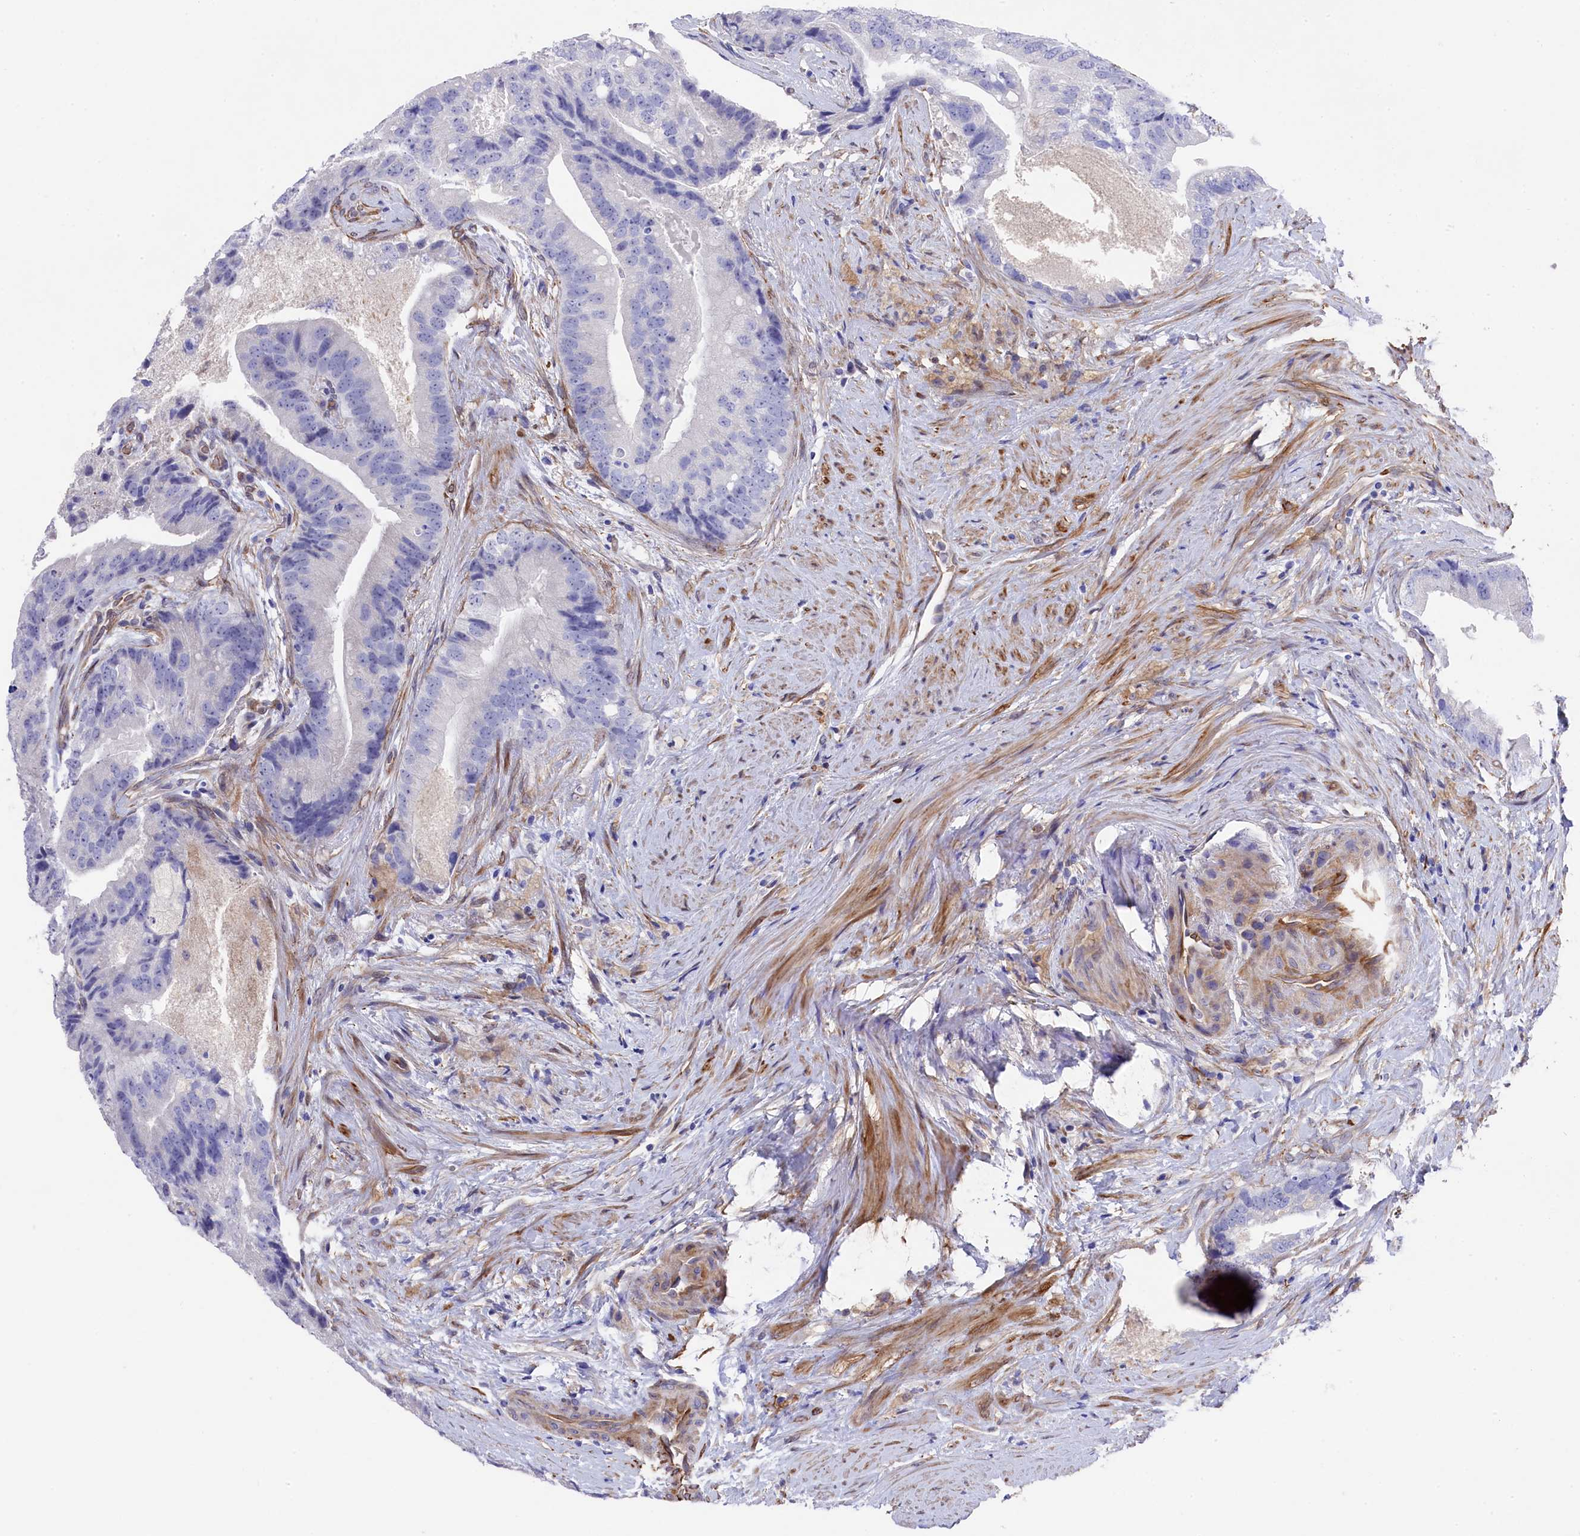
{"staining": {"intensity": "negative", "quantity": "none", "location": "none"}, "tissue": "prostate cancer", "cell_type": "Tumor cells", "image_type": "cancer", "snomed": [{"axis": "morphology", "description": "Adenocarcinoma, High grade"}, {"axis": "topography", "description": "Prostate"}], "caption": "Tumor cells are negative for brown protein staining in prostate cancer.", "gene": "LHFPL4", "patient": {"sex": "male", "age": 70}}